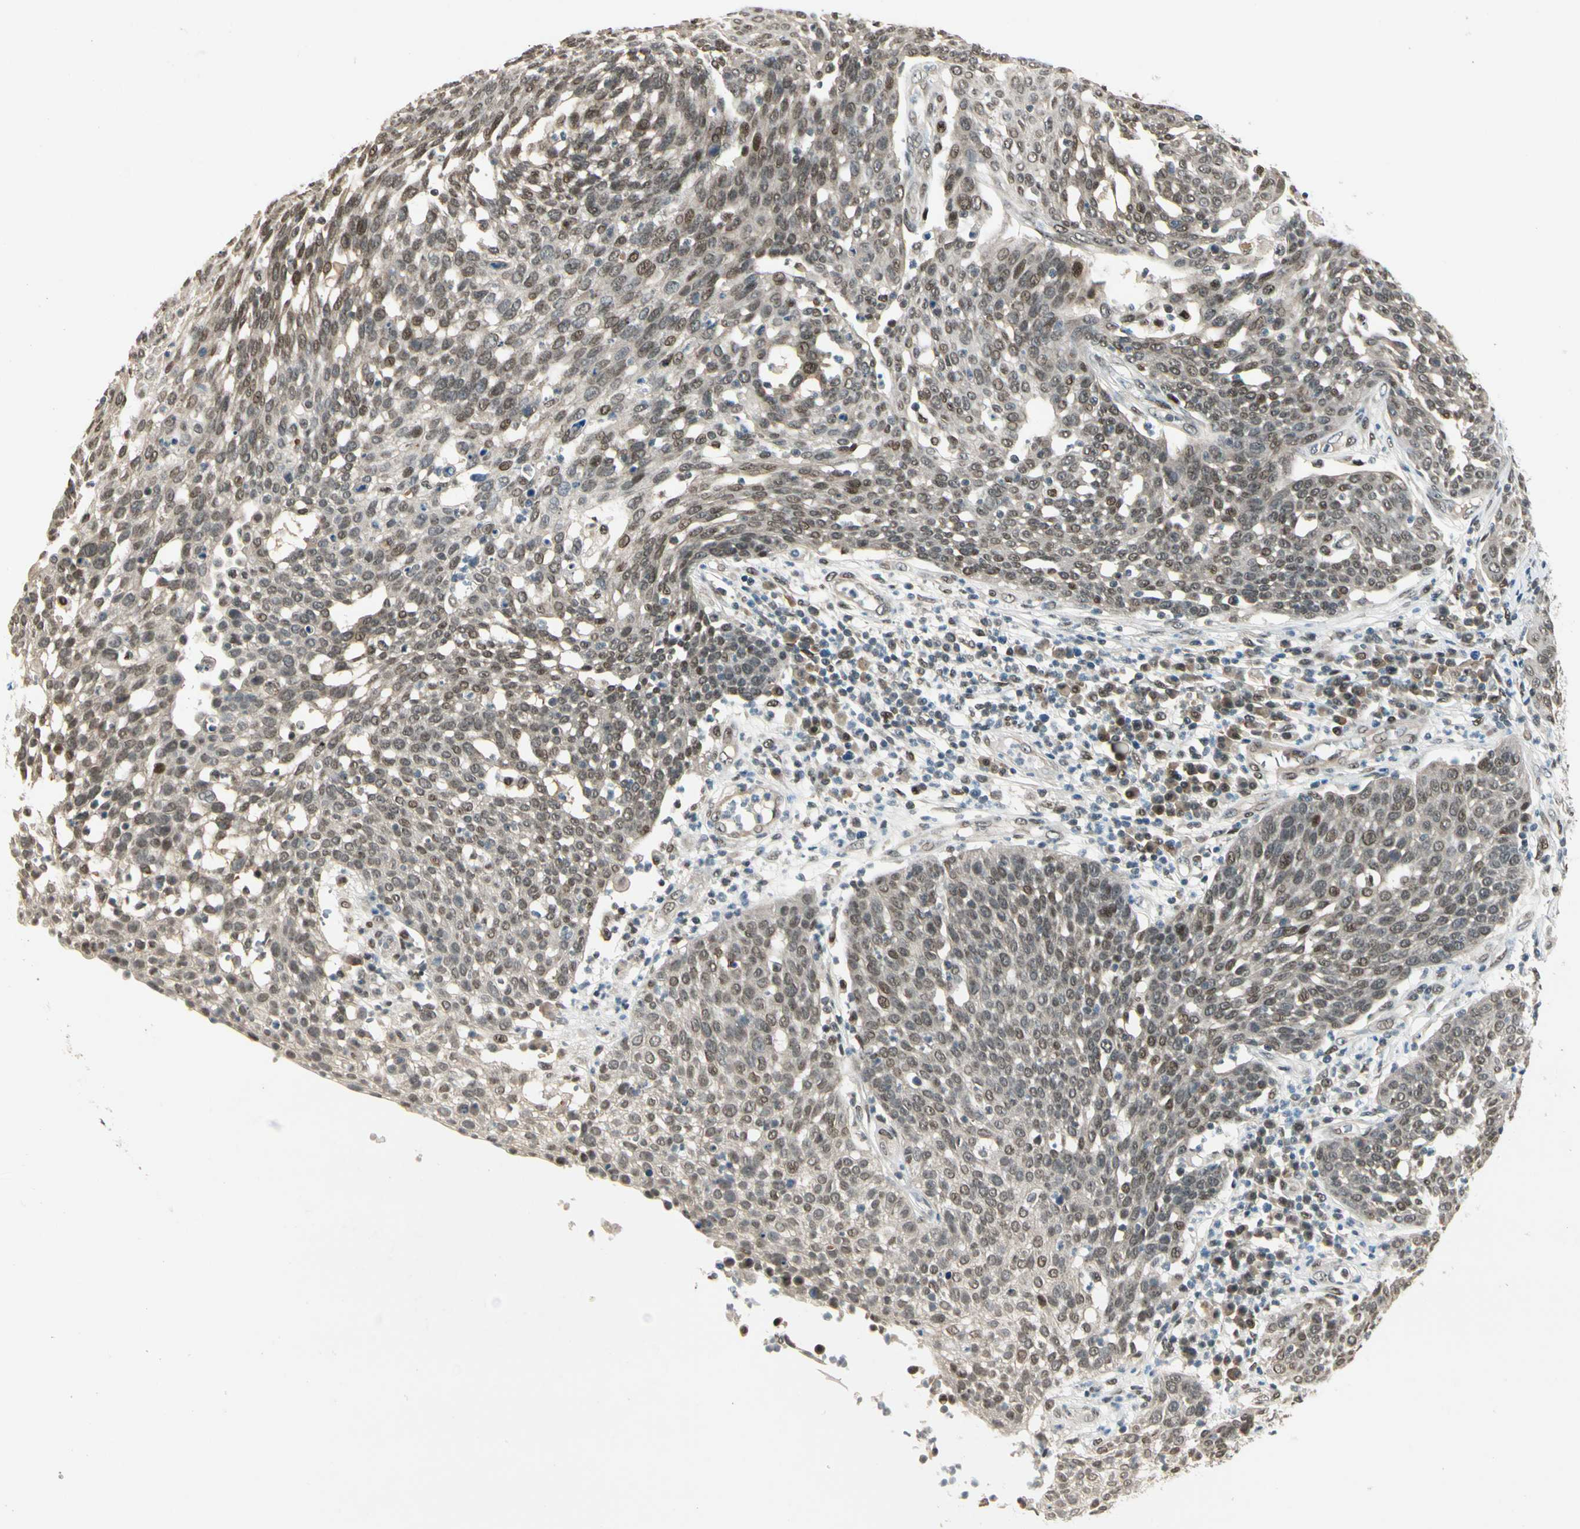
{"staining": {"intensity": "moderate", "quantity": ">75%", "location": "nuclear"}, "tissue": "cervical cancer", "cell_type": "Tumor cells", "image_type": "cancer", "snomed": [{"axis": "morphology", "description": "Squamous cell carcinoma, NOS"}, {"axis": "topography", "description": "Cervix"}], "caption": "Moderate nuclear staining for a protein is seen in about >75% of tumor cells of cervical cancer using IHC.", "gene": "GTF3A", "patient": {"sex": "female", "age": 34}}